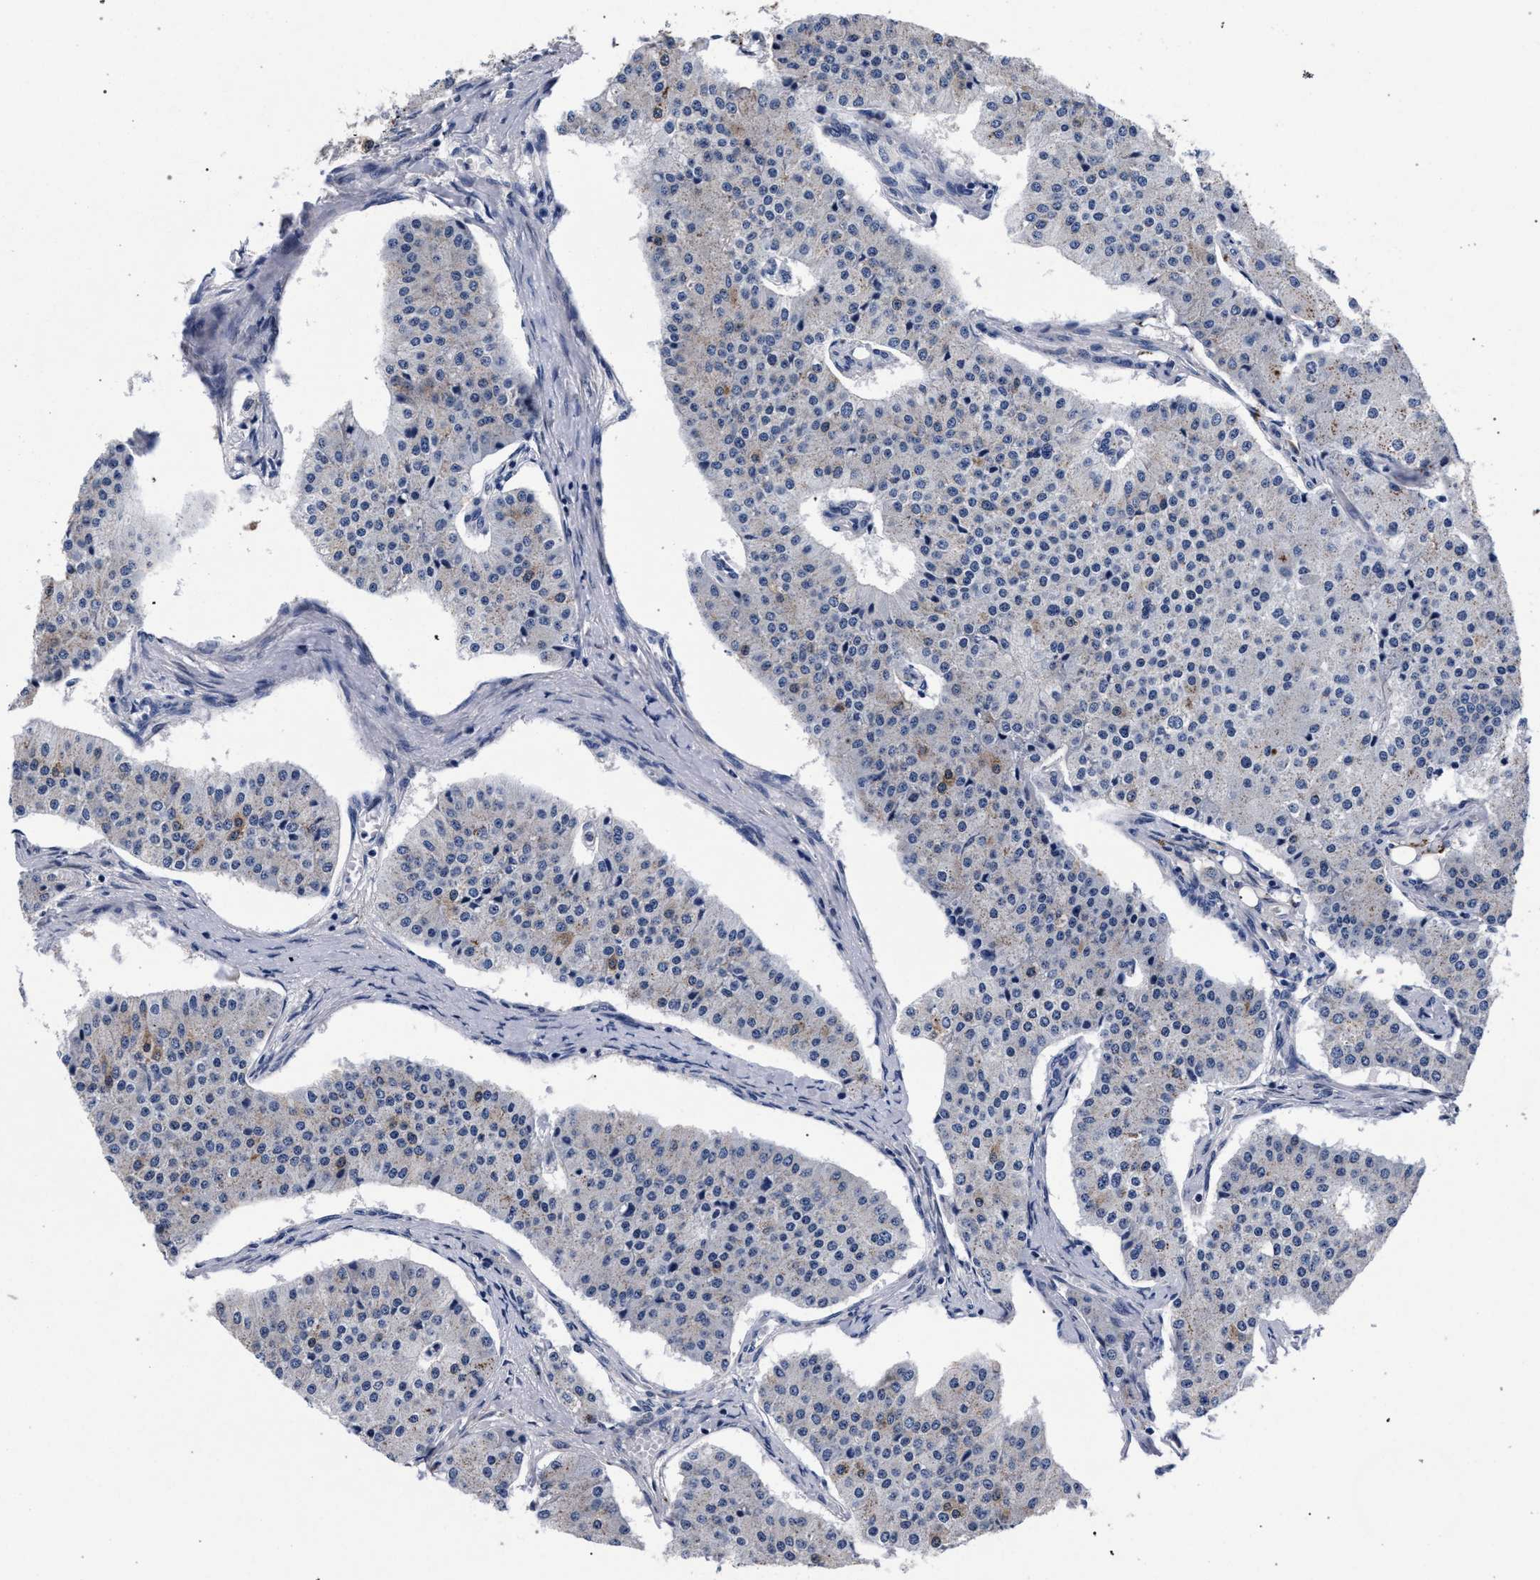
{"staining": {"intensity": "negative", "quantity": "none", "location": "none"}, "tissue": "carcinoid", "cell_type": "Tumor cells", "image_type": "cancer", "snomed": [{"axis": "morphology", "description": "Carcinoid, malignant, NOS"}, {"axis": "topography", "description": "Colon"}], "caption": "A photomicrograph of human carcinoid is negative for staining in tumor cells. (DAB immunohistochemistry visualized using brightfield microscopy, high magnification).", "gene": "ACOX1", "patient": {"sex": "female", "age": 52}}